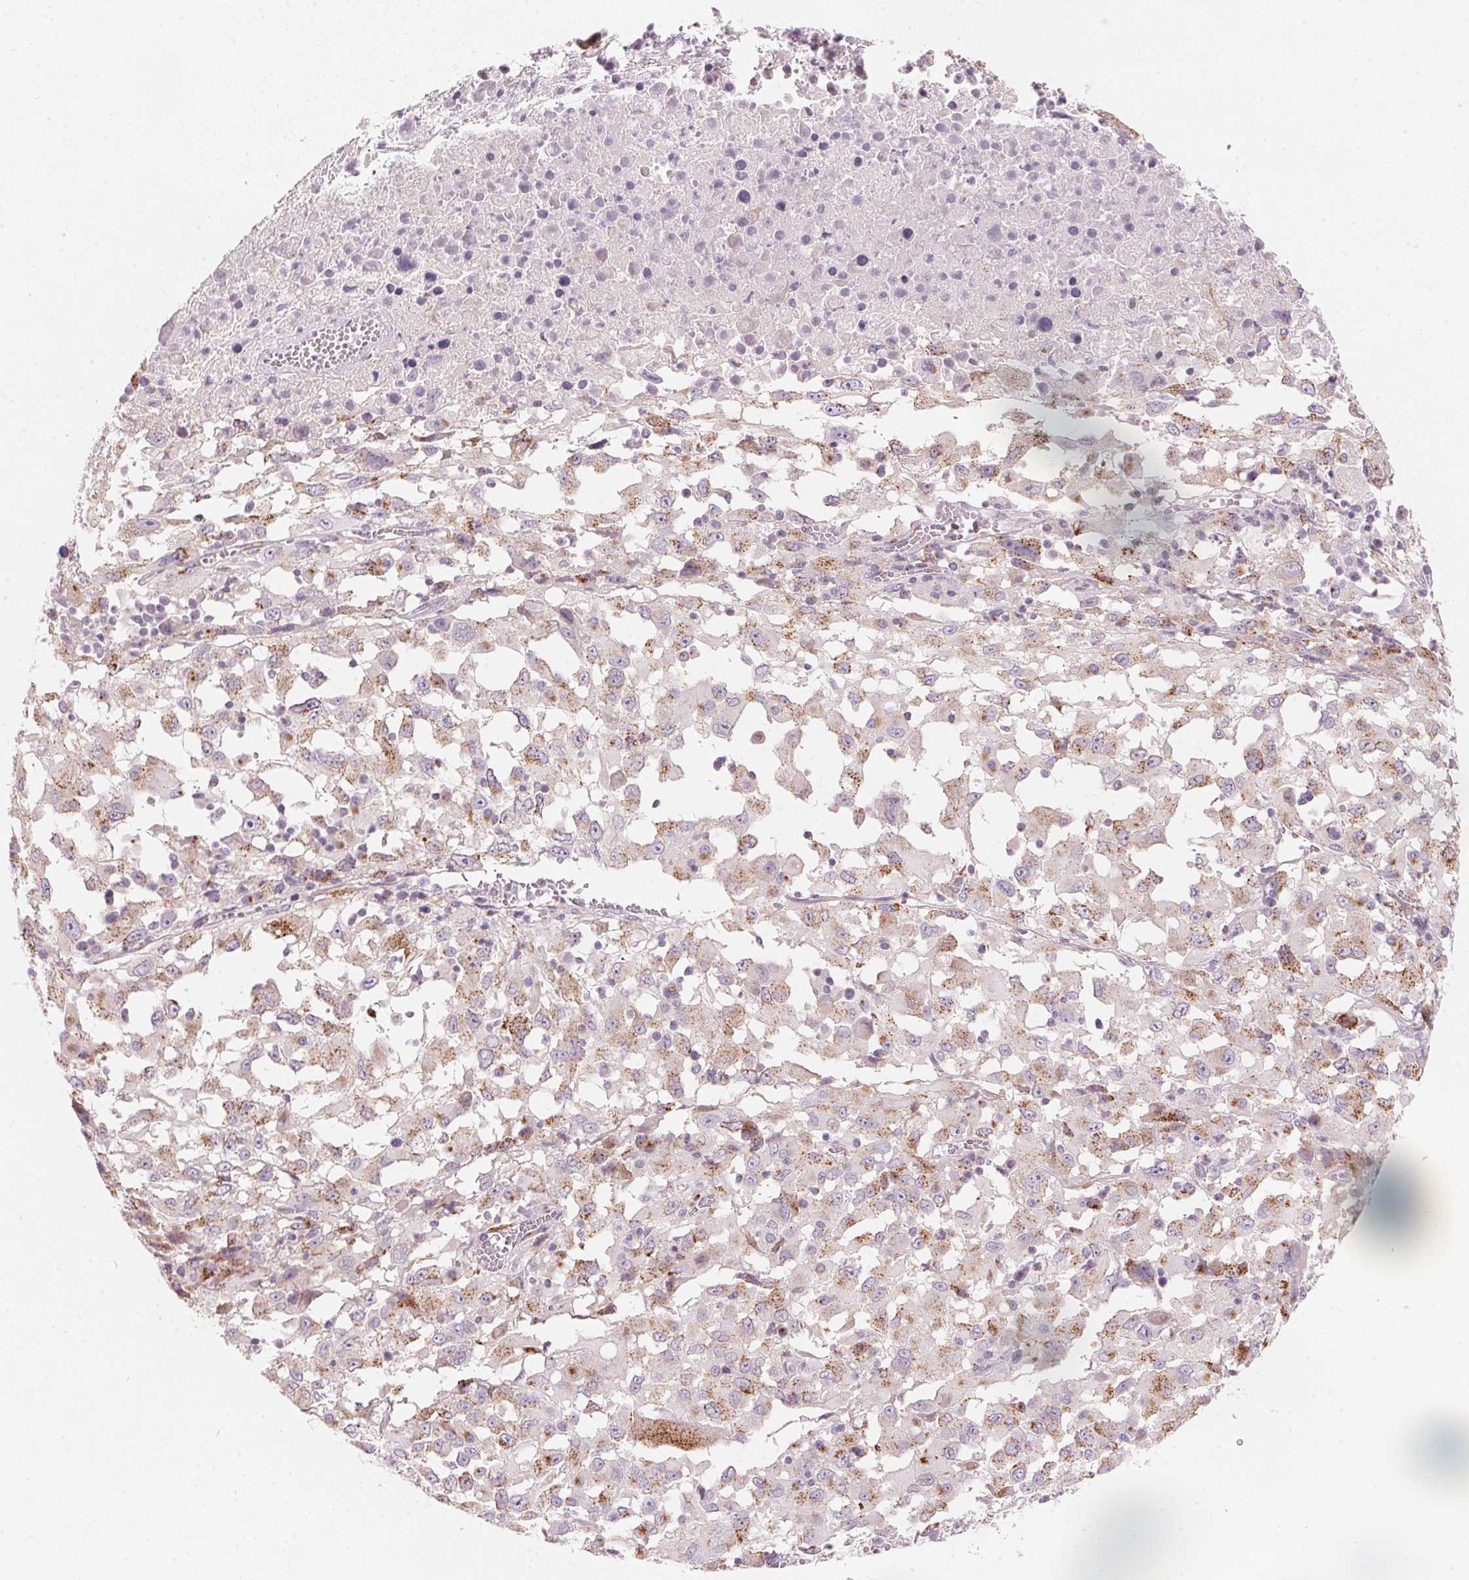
{"staining": {"intensity": "moderate", "quantity": "25%-75%", "location": "cytoplasmic/membranous"}, "tissue": "melanoma", "cell_type": "Tumor cells", "image_type": "cancer", "snomed": [{"axis": "morphology", "description": "Malignant melanoma, Metastatic site"}, {"axis": "topography", "description": "Soft tissue"}], "caption": "Melanoma tissue displays moderate cytoplasmic/membranous expression in approximately 25%-75% of tumor cells", "gene": "DRAM2", "patient": {"sex": "male", "age": 50}}